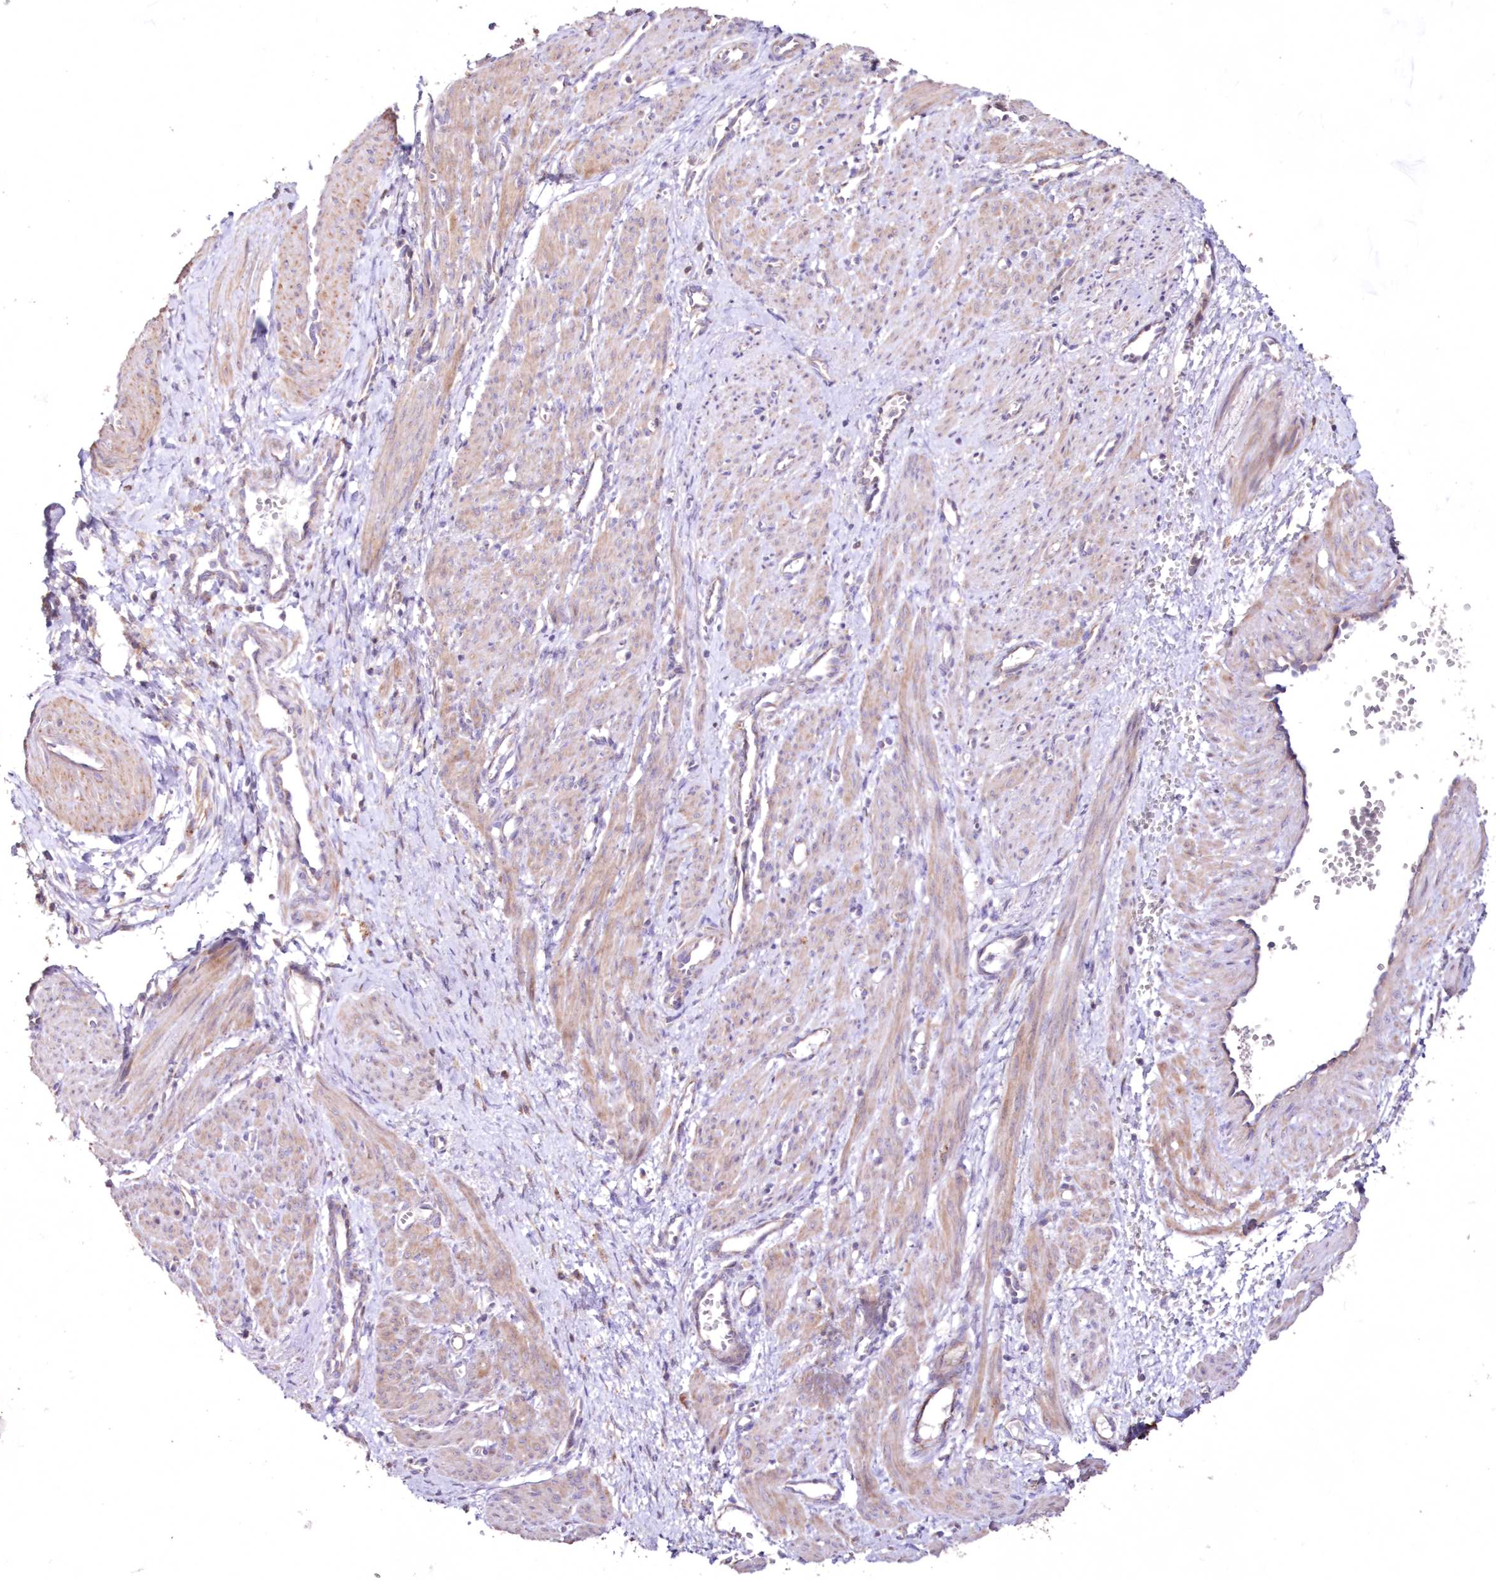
{"staining": {"intensity": "weak", "quantity": ">75%", "location": "cytoplasmic/membranous"}, "tissue": "smooth muscle", "cell_type": "Smooth muscle cells", "image_type": "normal", "snomed": [{"axis": "morphology", "description": "Normal tissue, NOS"}, {"axis": "topography", "description": "Endometrium"}], "caption": "Smooth muscle stained with a protein marker exhibits weak staining in smooth muscle cells.", "gene": "HADHB", "patient": {"sex": "female", "age": 33}}